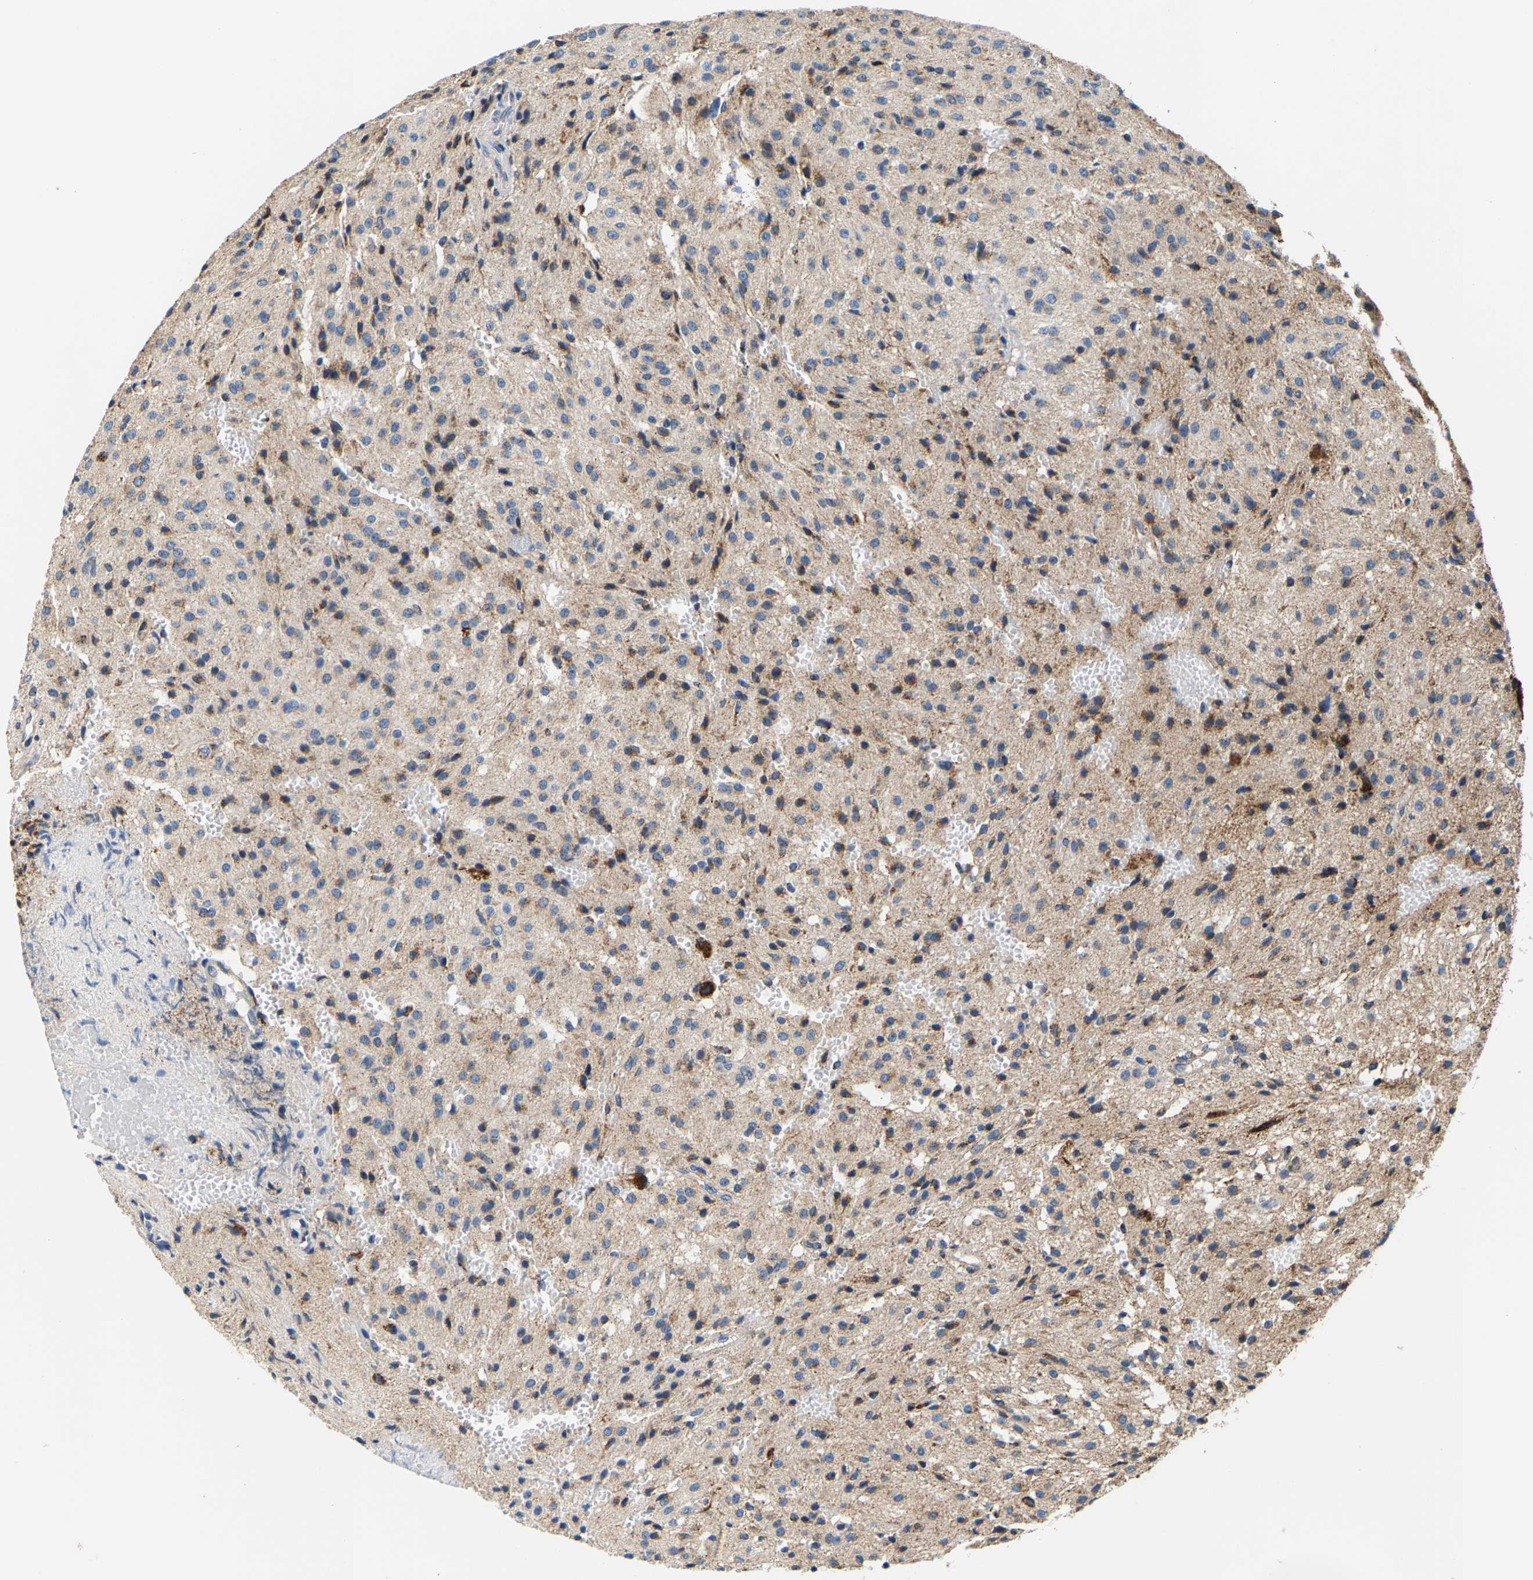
{"staining": {"intensity": "moderate", "quantity": ">75%", "location": "cytoplasmic/membranous"}, "tissue": "glioma", "cell_type": "Tumor cells", "image_type": "cancer", "snomed": [{"axis": "morphology", "description": "Glioma, malignant, High grade"}, {"axis": "topography", "description": "Brain"}], "caption": "Tumor cells display medium levels of moderate cytoplasmic/membranous expression in about >75% of cells in glioma.", "gene": "SHMT2", "patient": {"sex": "female", "age": 59}}